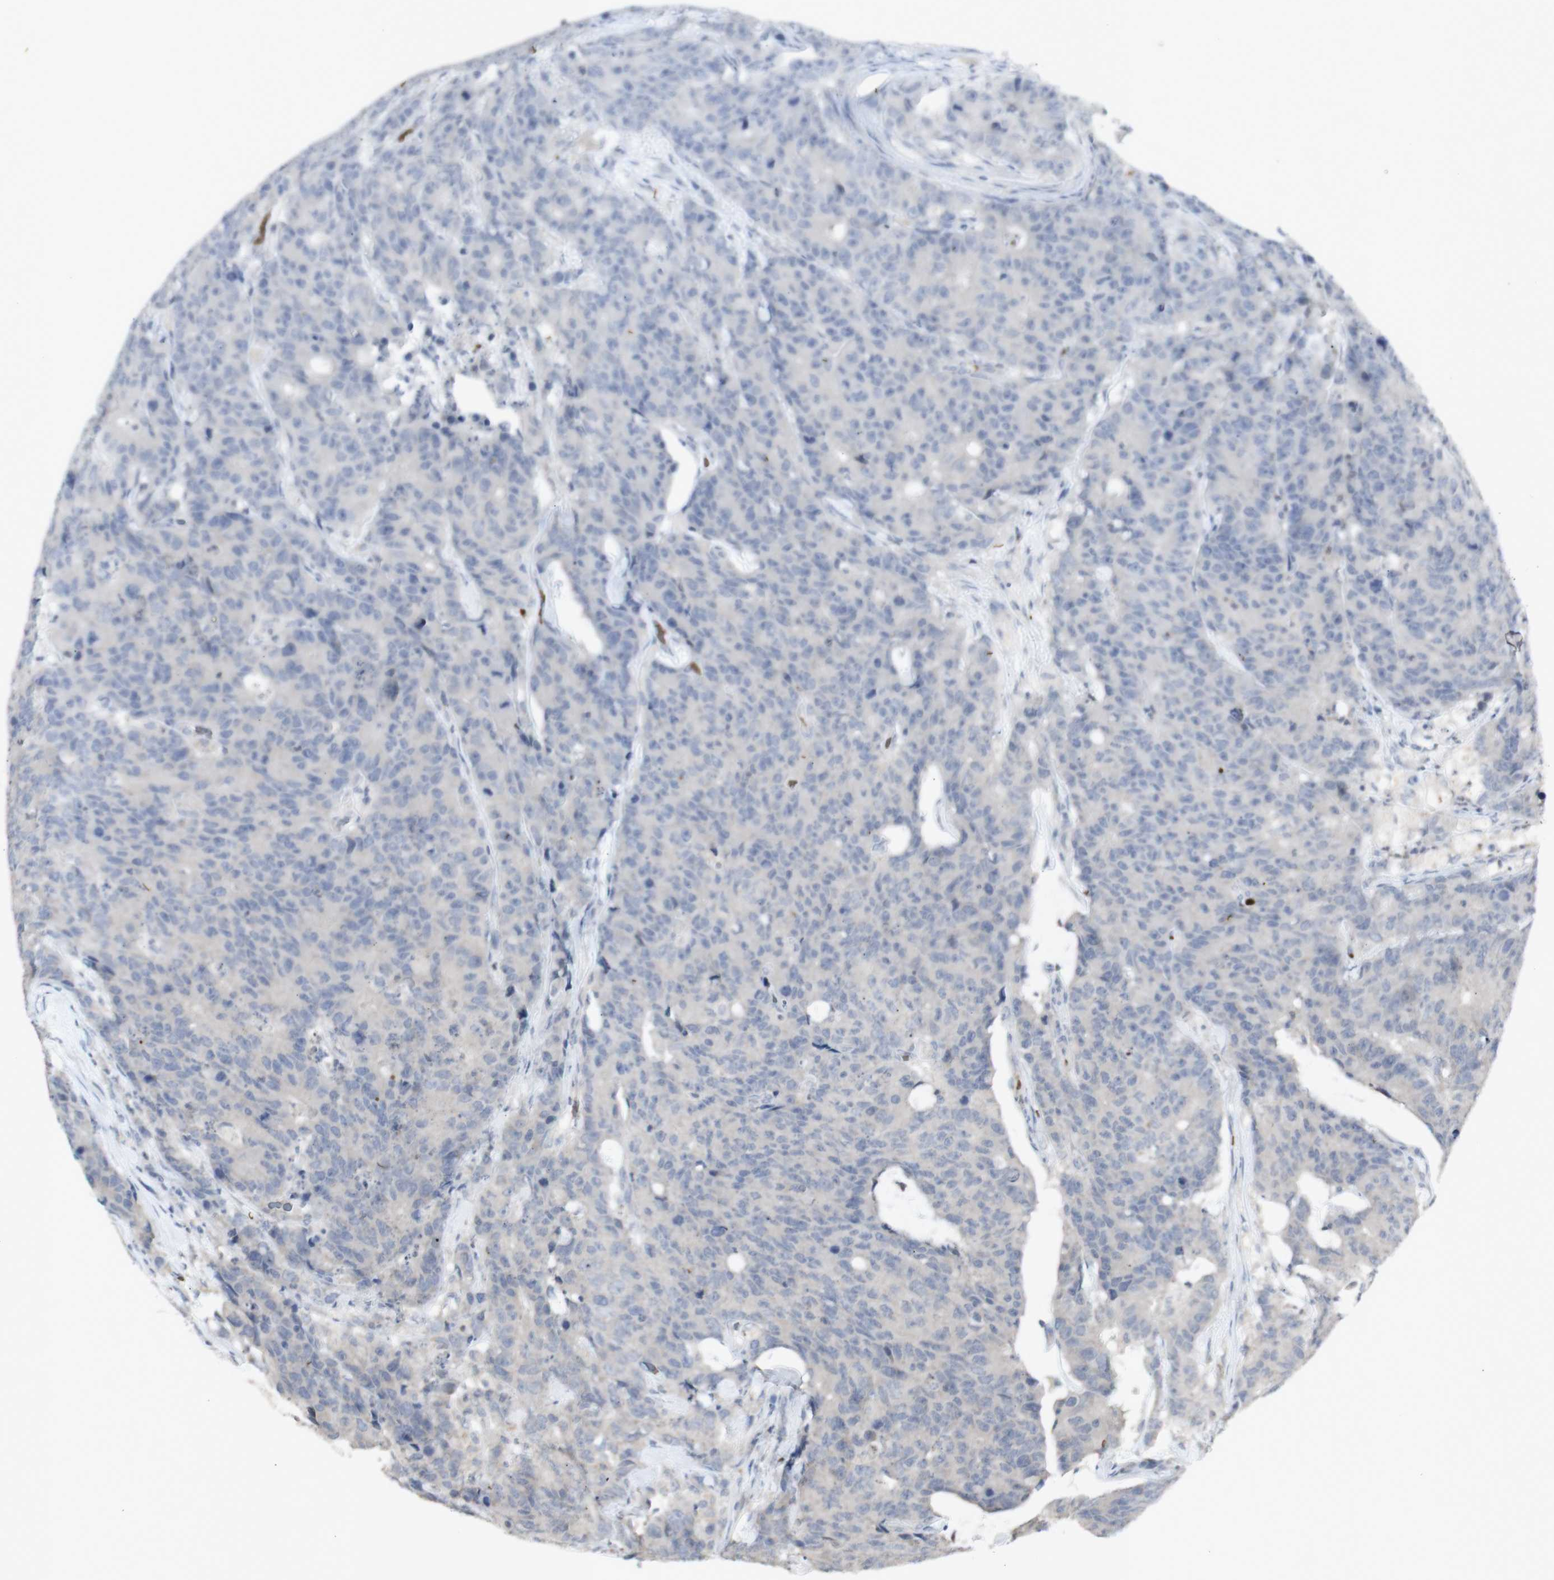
{"staining": {"intensity": "negative", "quantity": "none", "location": "none"}, "tissue": "colorectal cancer", "cell_type": "Tumor cells", "image_type": "cancer", "snomed": [{"axis": "morphology", "description": "Adenocarcinoma, NOS"}, {"axis": "topography", "description": "Colon"}], "caption": "Immunohistochemistry histopathology image of human colorectal cancer (adenocarcinoma) stained for a protein (brown), which exhibits no staining in tumor cells. (IHC, brightfield microscopy, high magnification).", "gene": "INS", "patient": {"sex": "female", "age": 86}}